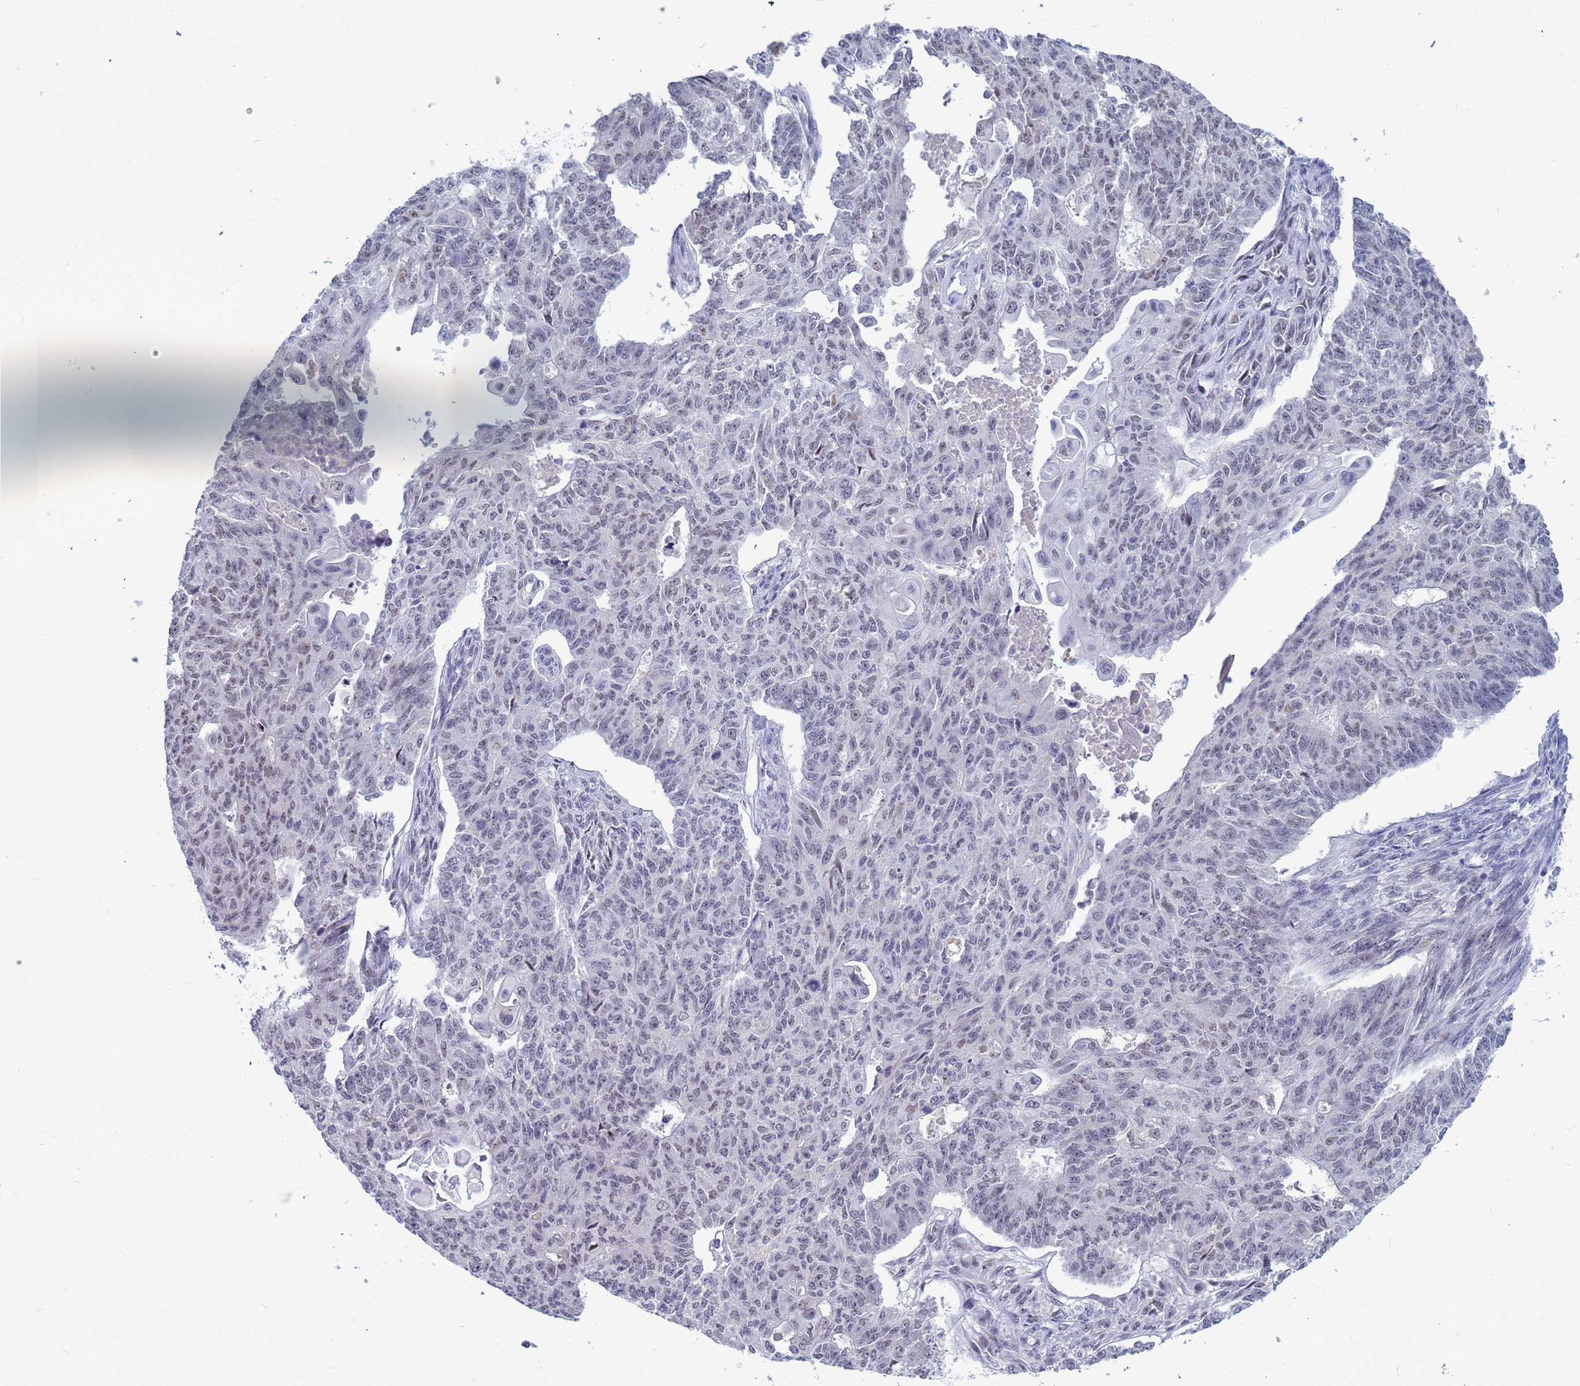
{"staining": {"intensity": "weak", "quantity": "25%-75%", "location": "nuclear"}, "tissue": "endometrial cancer", "cell_type": "Tumor cells", "image_type": "cancer", "snomed": [{"axis": "morphology", "description": "Adenocarcinoma, NOS"}, {"axis": "topography", "description": "Endometrium"}], "caption": "This image reveals immunohistochemistry (IHC) staining of human endometrial cancer (adenocarcinoma), with low weak nuclear staining in approximately 25%-75% of tumor cells.", "gene": "CXorf65", "patient": {"sex": "female", "age": 32}}